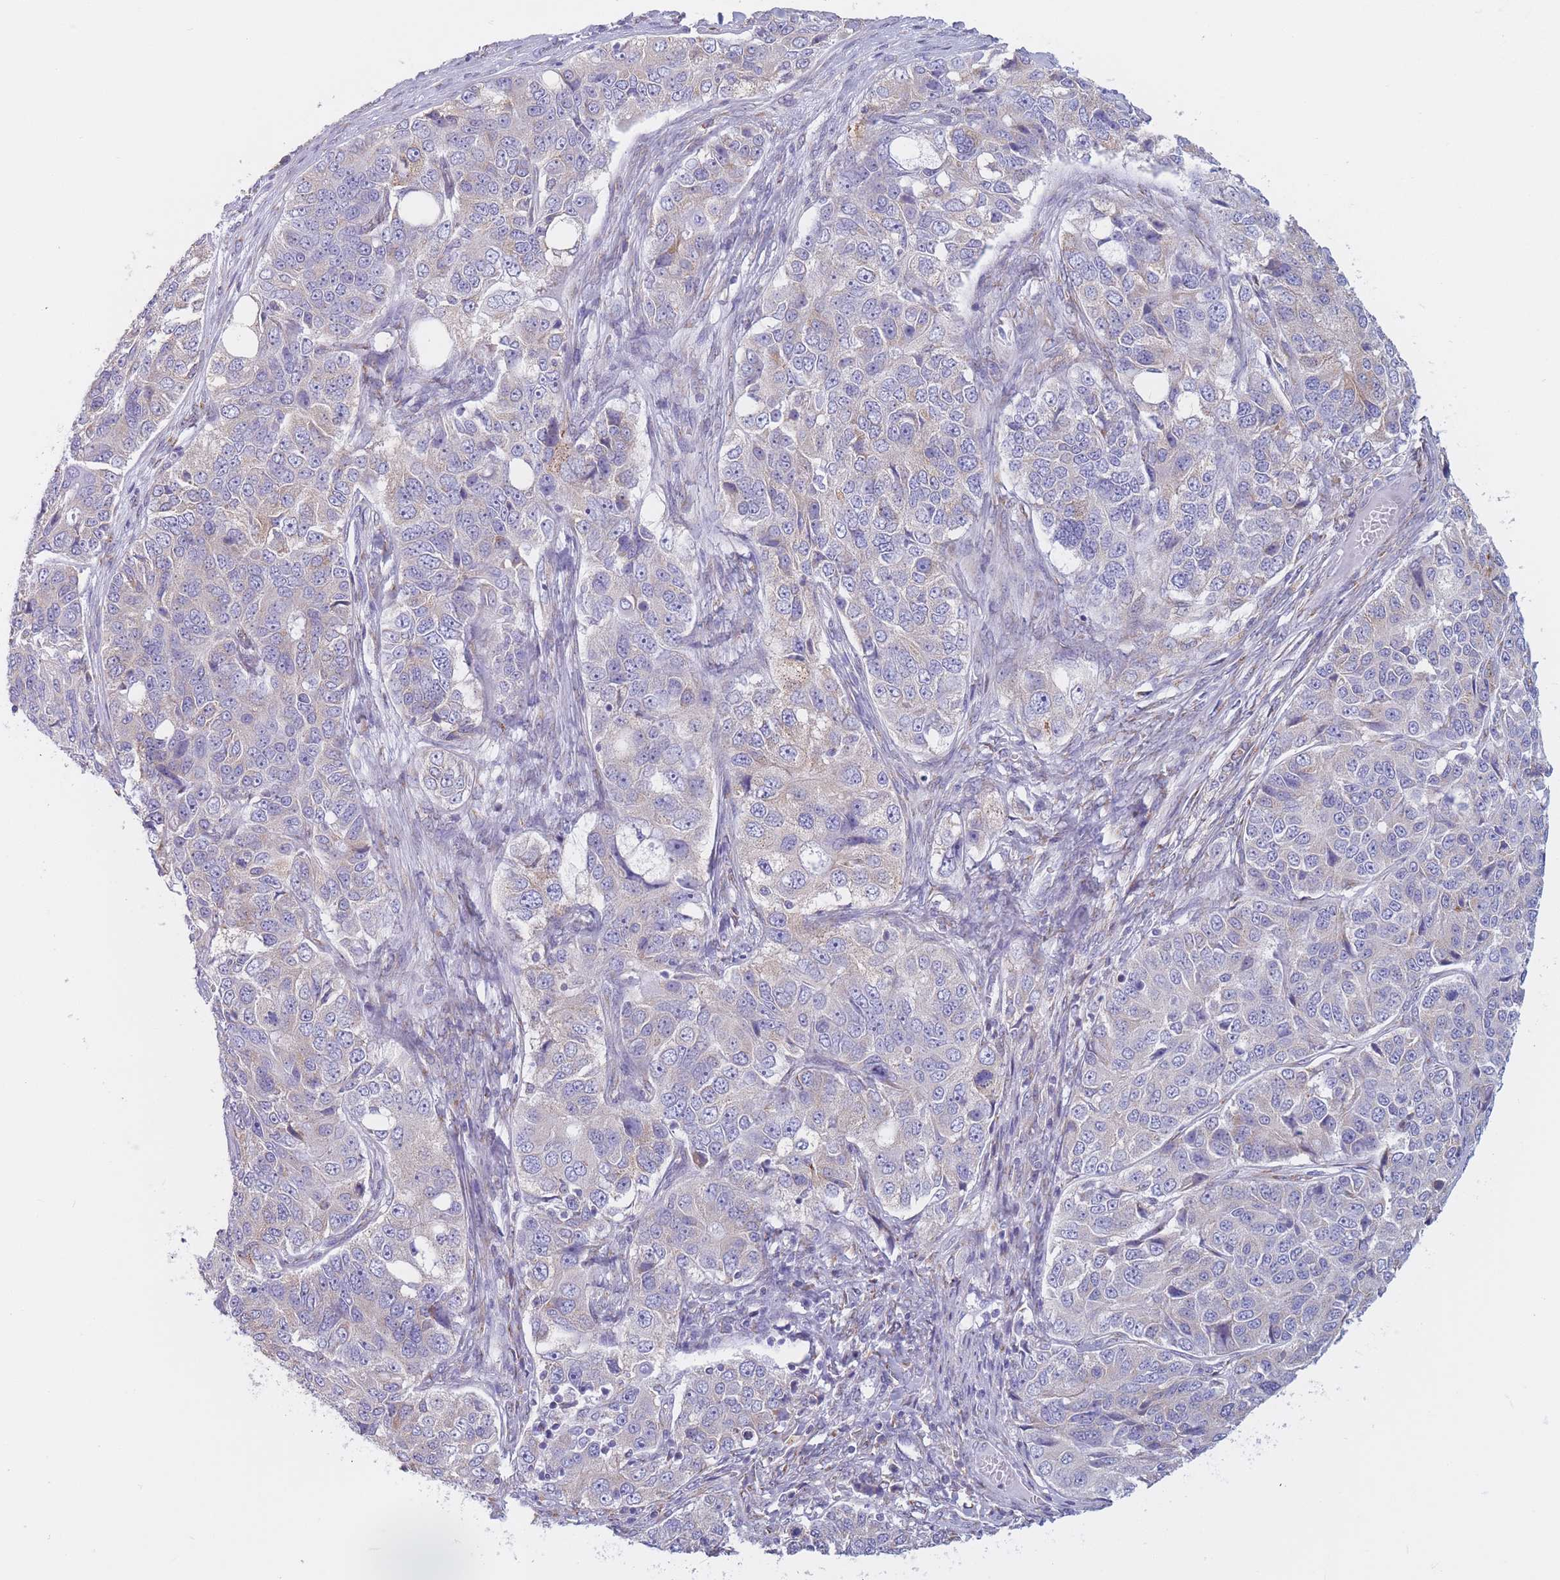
{"staining": {"intensity": "negative", "quantity": "none", "location": "none"}, "tissue": "ovarian cancer", "cell_type": "Tumor cells", "image_type": "cancer", "snomed": [{"axis": "morphology", "description": "Carcinoma, endometroid"}, {"axis": "topography", "description": "Ovary"}], "caption": "DAB immunohistochemical staining of human ovarian endometroid carcinoma displays no significant positivity in tumor cells.", "gene": "MRPL30", "patient": {"sex": "female", "age": 51}}